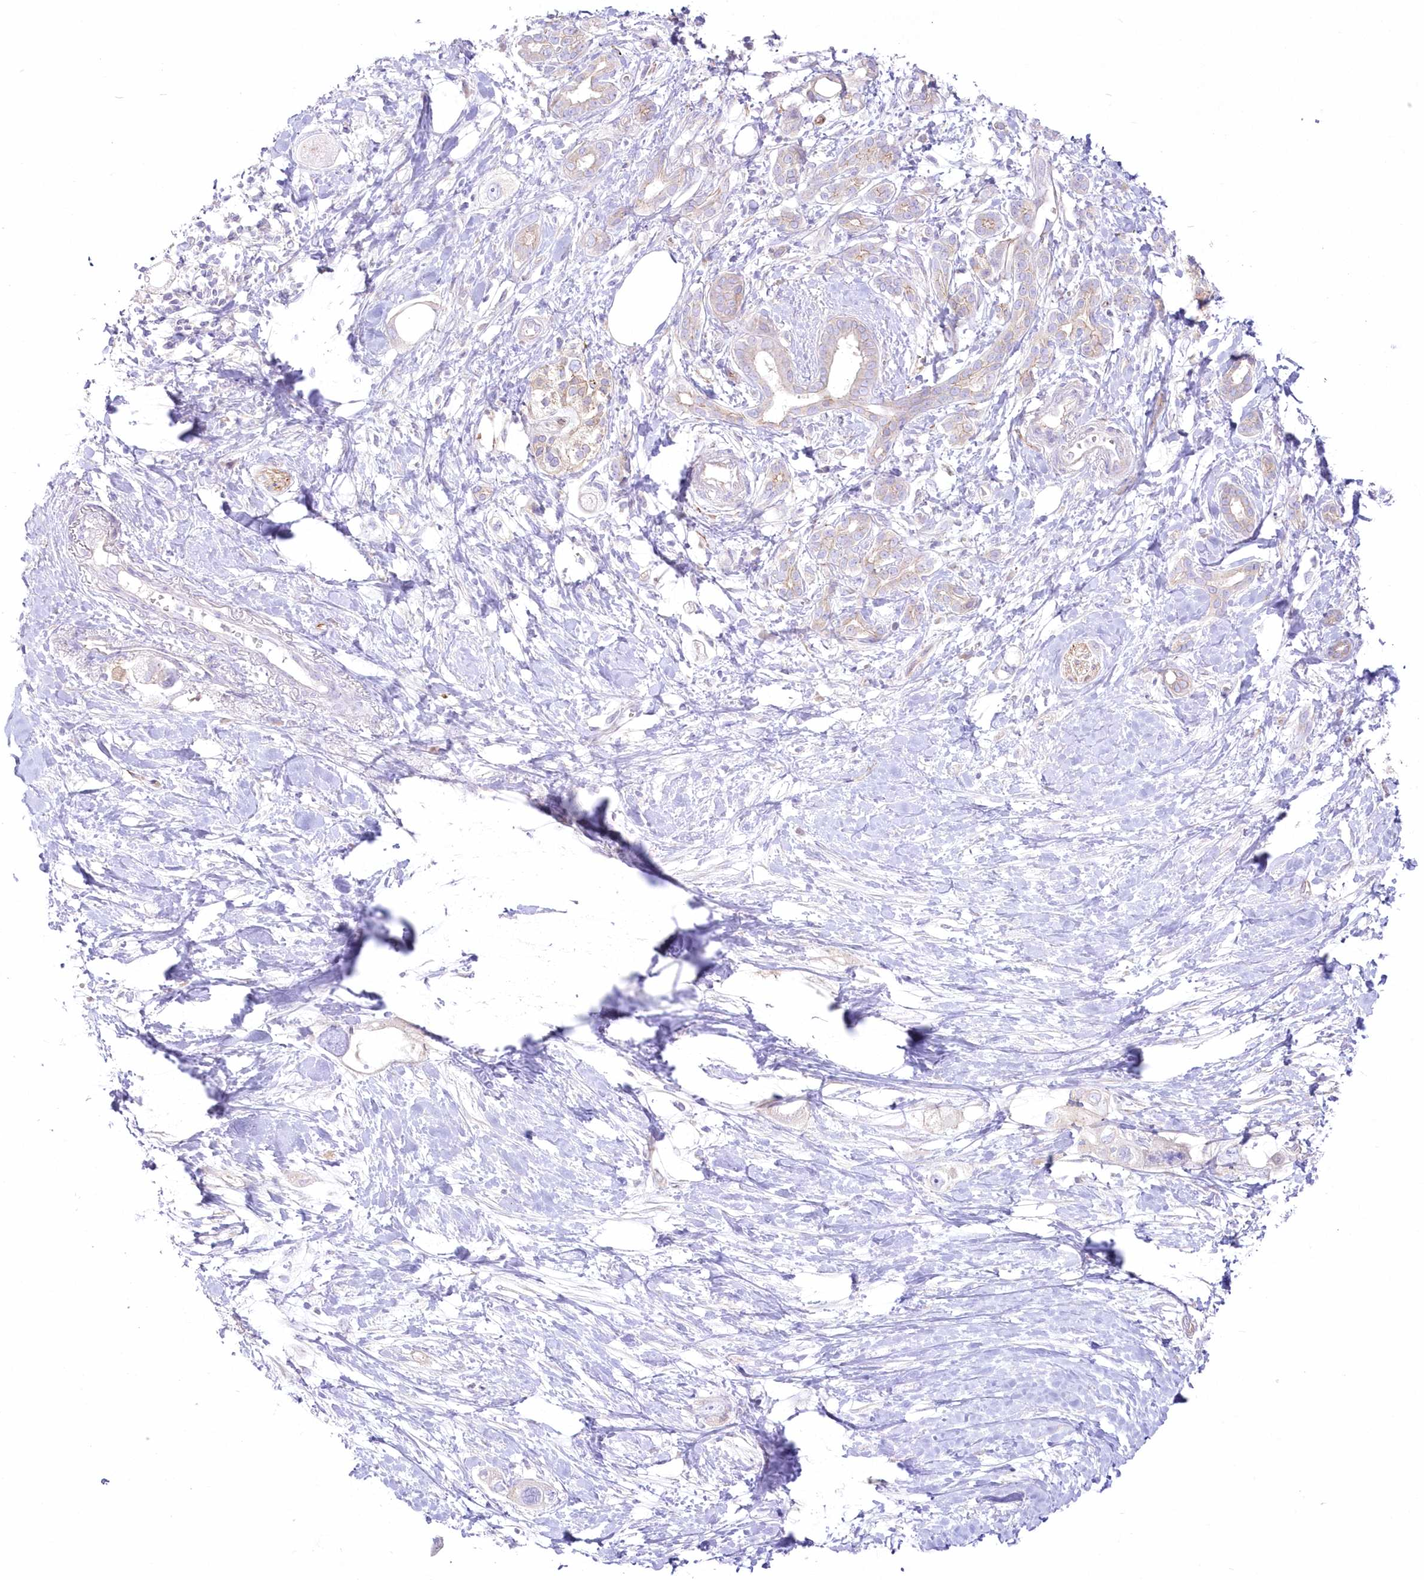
{"staining": {"intensity": "weak", "quantity": "25%-75%", "location": "cytoplasmic/membranous"}, "tissue": "pancreatic cancer", "cell_type": "Tumor cells", "image_type": "cancer", "snomed": [{"axis": "morphology", "description": "Adenocarcinoma, NOS"}, {"axis": "topography", "description": "Pancreas"}], "caption": "Immunohistochemistry (IHC) of pancreatic adenocarcinoma demonstrates low levels of weak cytoplasmic/membranous staining in about 25%-75% of tumor cells.", "gene": "ZNF843", "patient": {"sex": "female", "age": 56}}